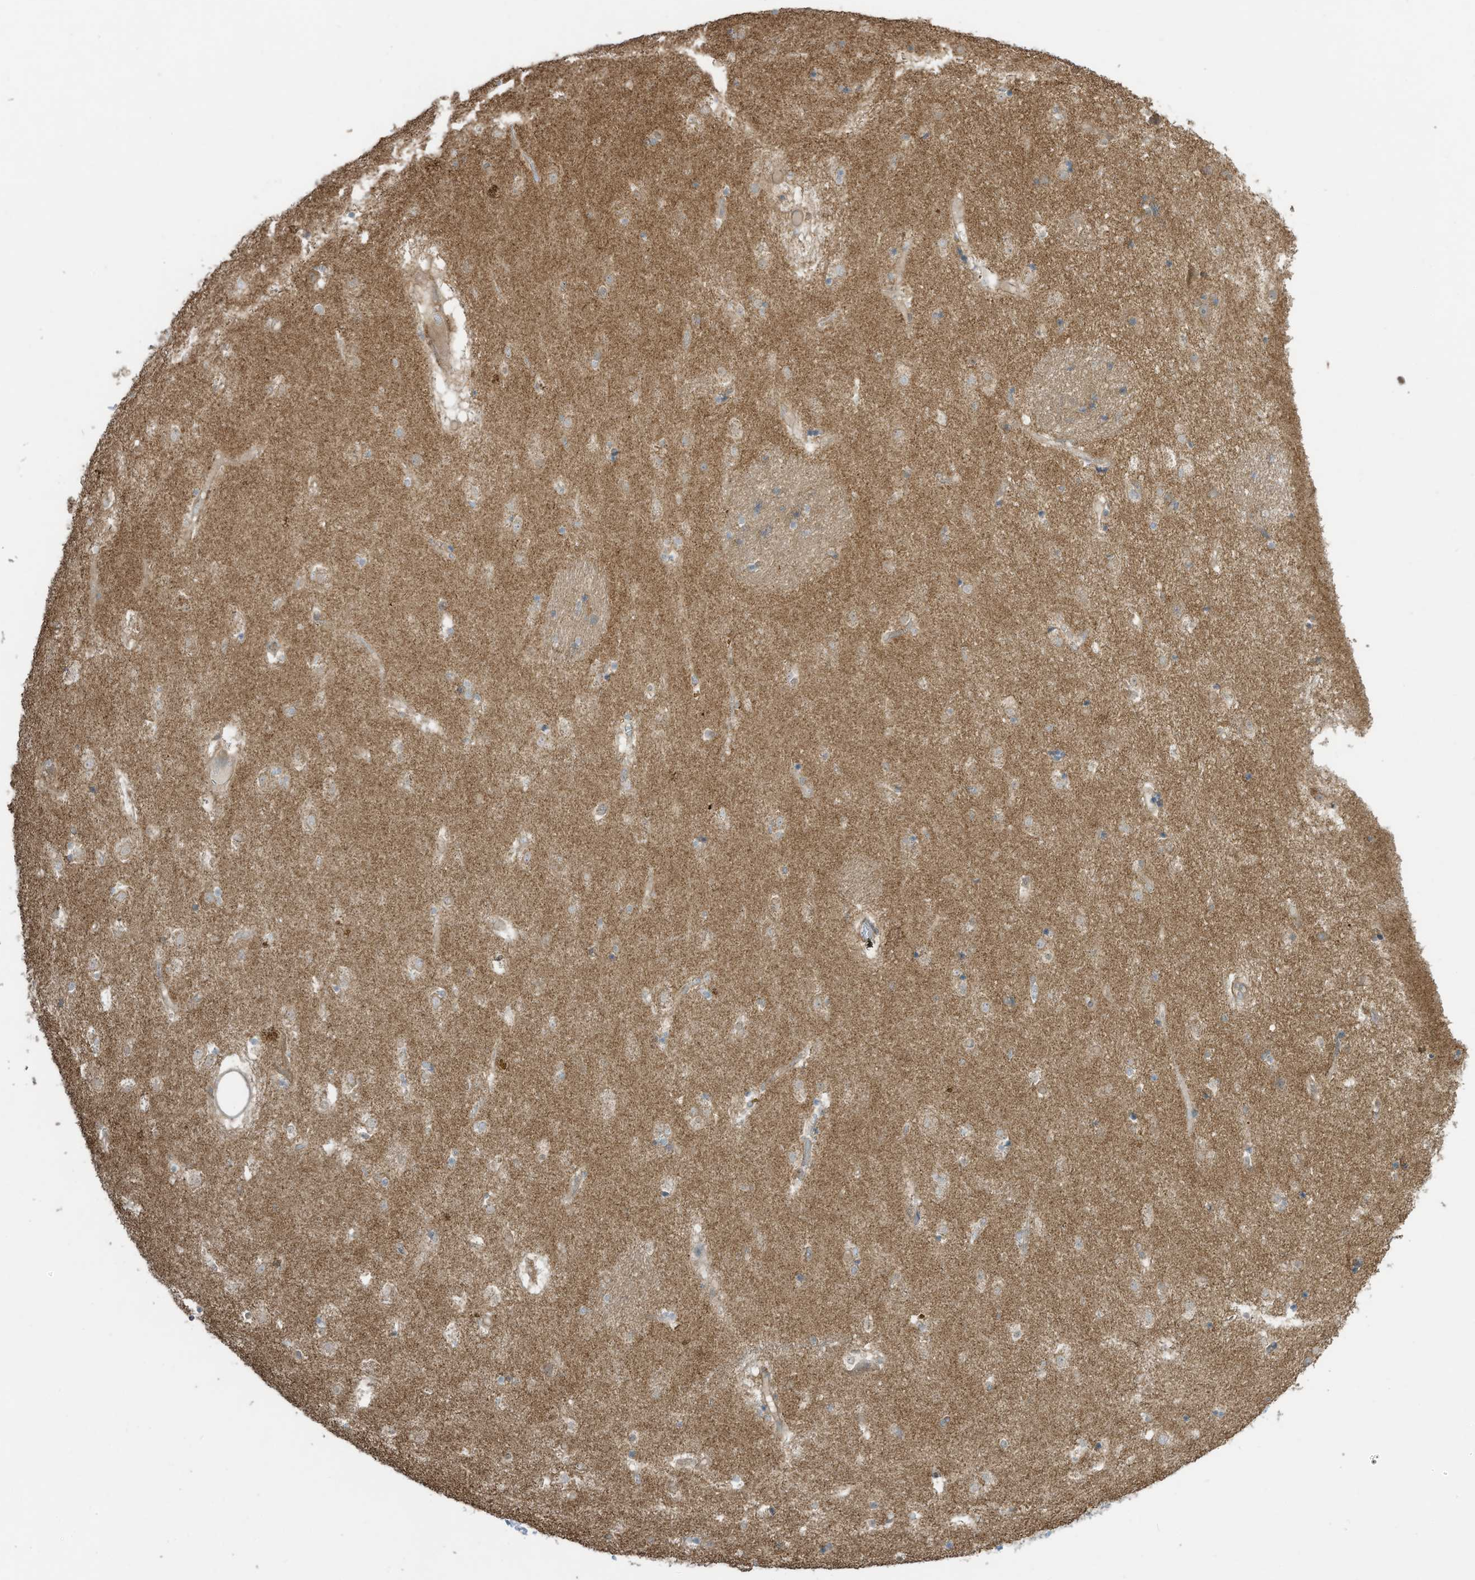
{"staining": {"intensity": "weak", "quantity": "<25%", "location": "cytoplasmic/membranous"}, "tissue": "caudate", "cell_type": "Glial cells", "image_type": "normal", "snomed": [{"axis": "morphology", "description": "Normal tissue, NOS"}, {"axis": "topography", "description": "Lateral ventricle wall"}], "caption": "Immunohistochemistry (IHC) image of unremarkable caudate: caudate stained with DAB (3,3'-diaminobenzidine) shows no significant protein staining in glial cells.", "gene": "CGAS", "patient": {"sex": "male", "age": 70}}